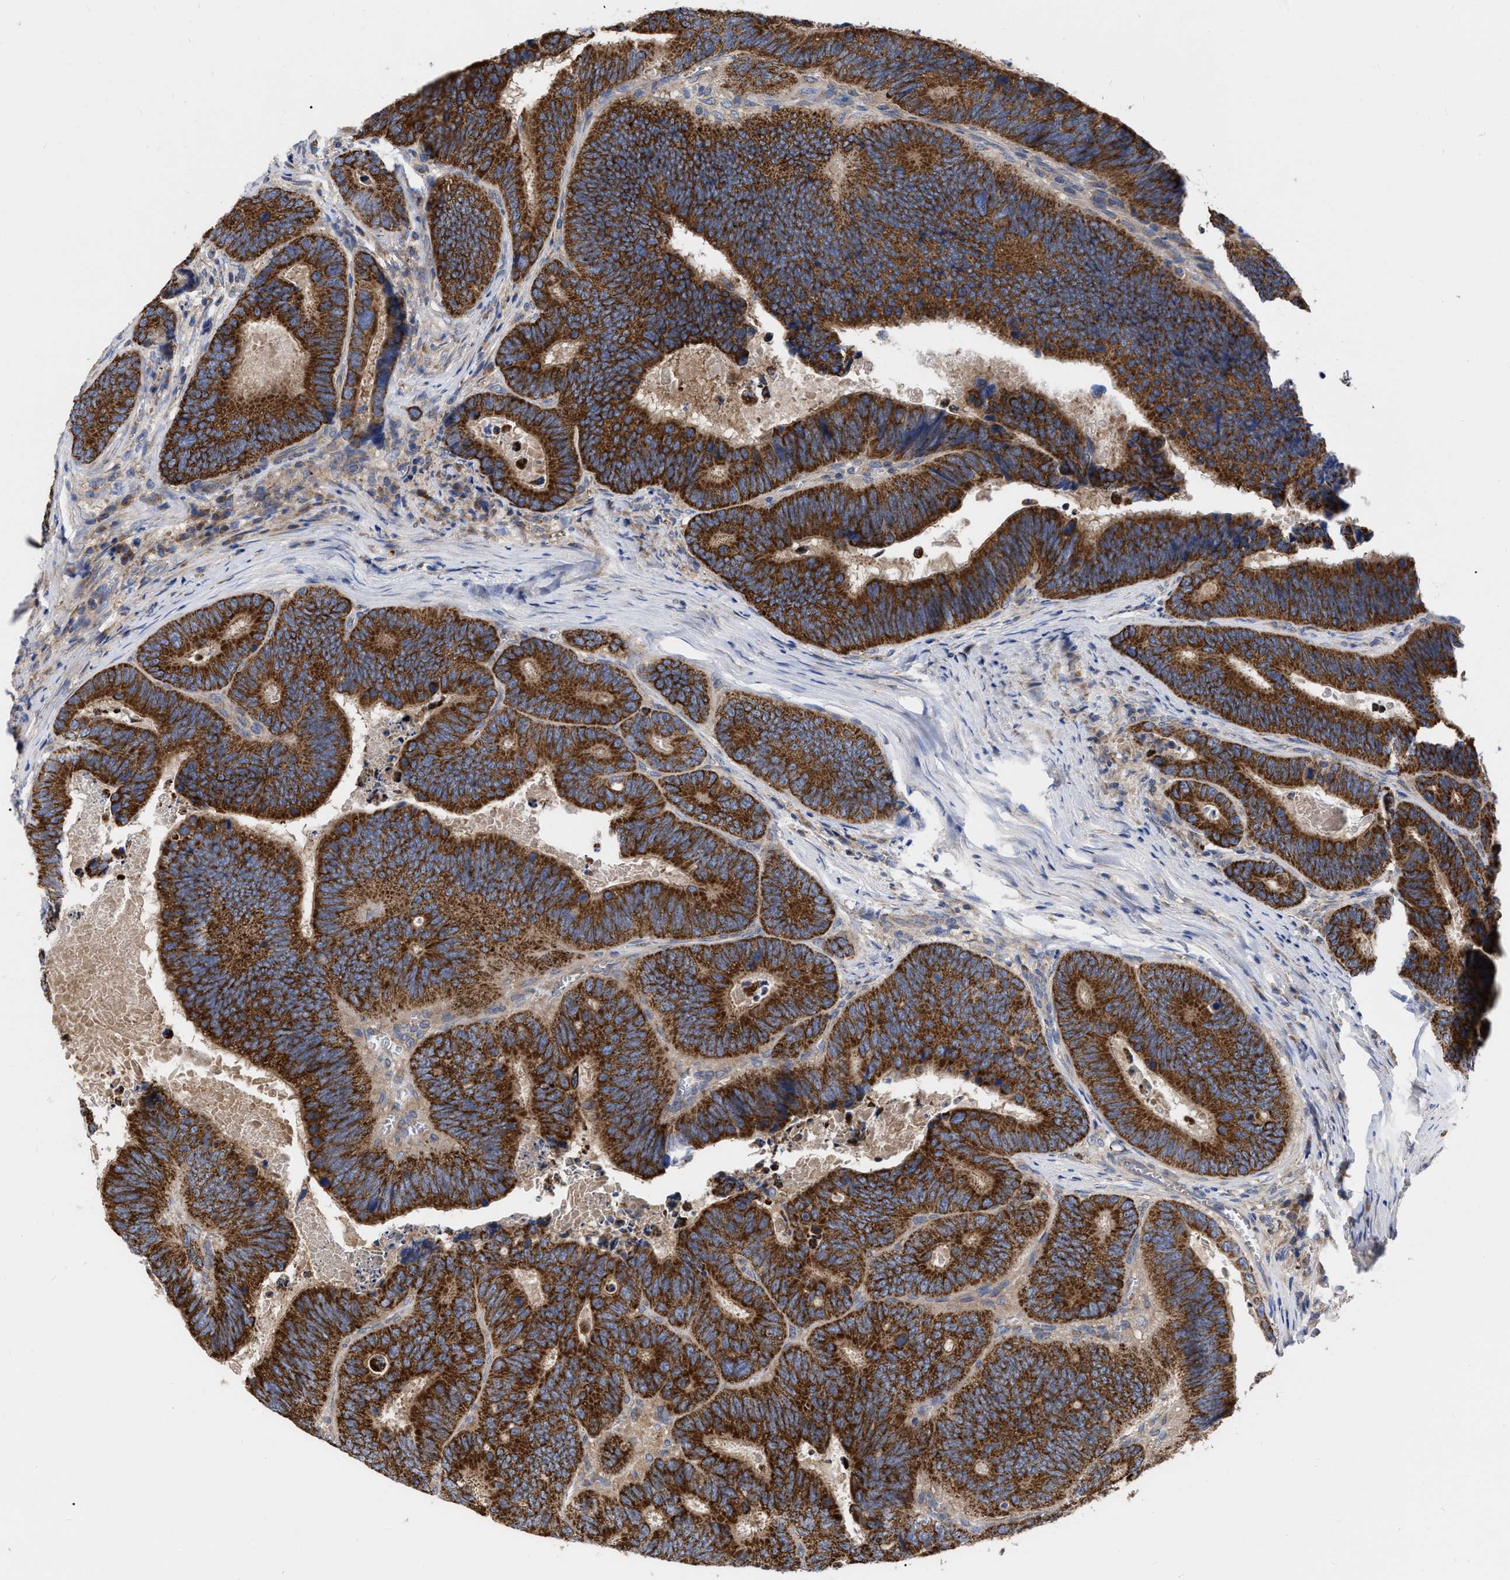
{"staining": {"intensity": "strong", "quantity": ">75%", "location": "cytoplasmic/membranous"}, "tissue": "colorectal cancer", "cell_type": "Tumor cells", "image_type": "cancer", "snomed": [{"axis": "morphology", "description": "Inflammation, NOS"}, {"axis": "morphology", "description": "Adenocarcinoma, NOS"}, {"axis": "topography", "description": "Colon"}], "caption": "Brown immunohistochemical staining in human colorectal cancer (adenocarcinoma) exhibits strong cytoplasmic/membranous positivity in approximately >75% of tumor cells.", "gene": "CDKN2C", "patient": {"sex": "male", "age": 72}}